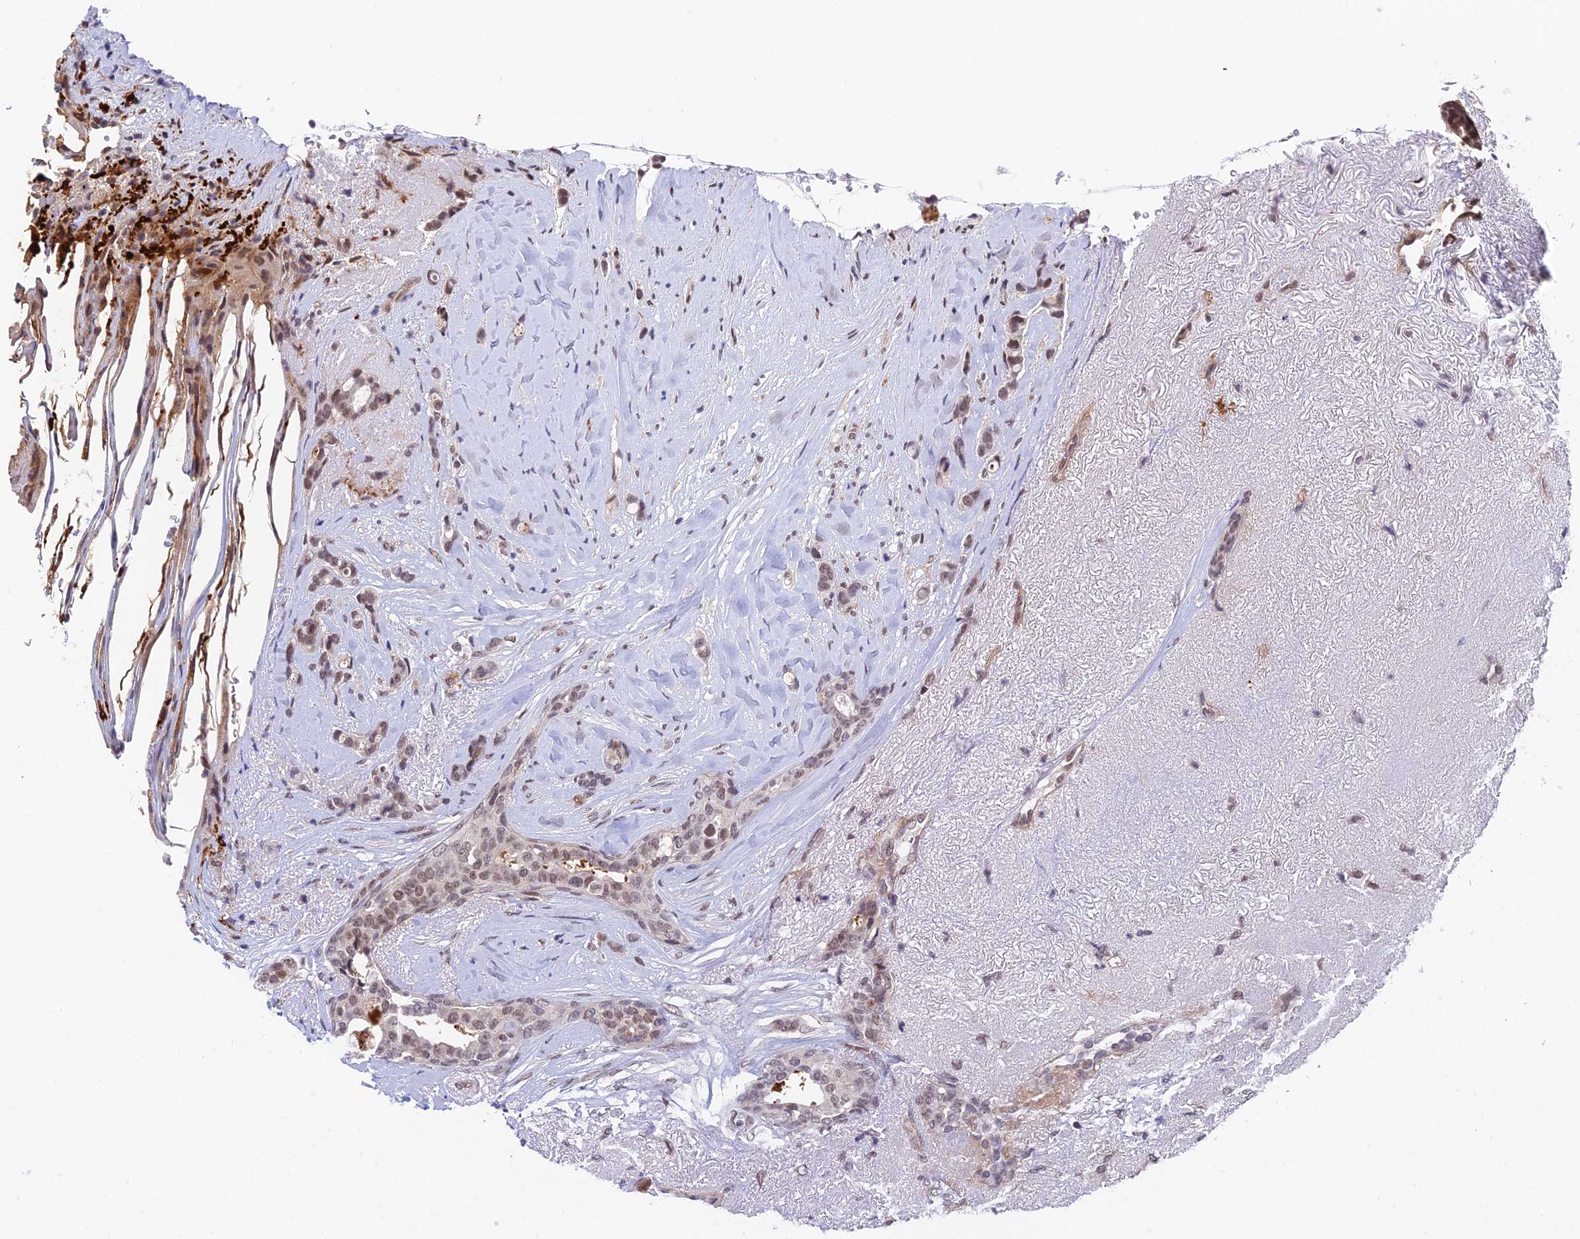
{"staining": {"intensity": "moderate", "quantity": ">75%", "location": "nuclear"}, "tissue": "breast cancer", "cell_type": "Tumor cells", "image_type": "cancer", "snomed": [{"axis": "morphology", "description": "Lobular carcinoma"}, {"axis": "topography", "description": "Breast"}], "caption": "Immunohistochemistry photomicrograph of neoplastic tissue: breast cancer (lobular carcinoma) stained using immunohistochemistry demonstrates medium levels of moderate protein expression localized specifically in the nuclear of tumor cells, appearing as a nuclear brown color.", "gene": "NSMCE1", "patient": {"sex": "female", "age": 51}}